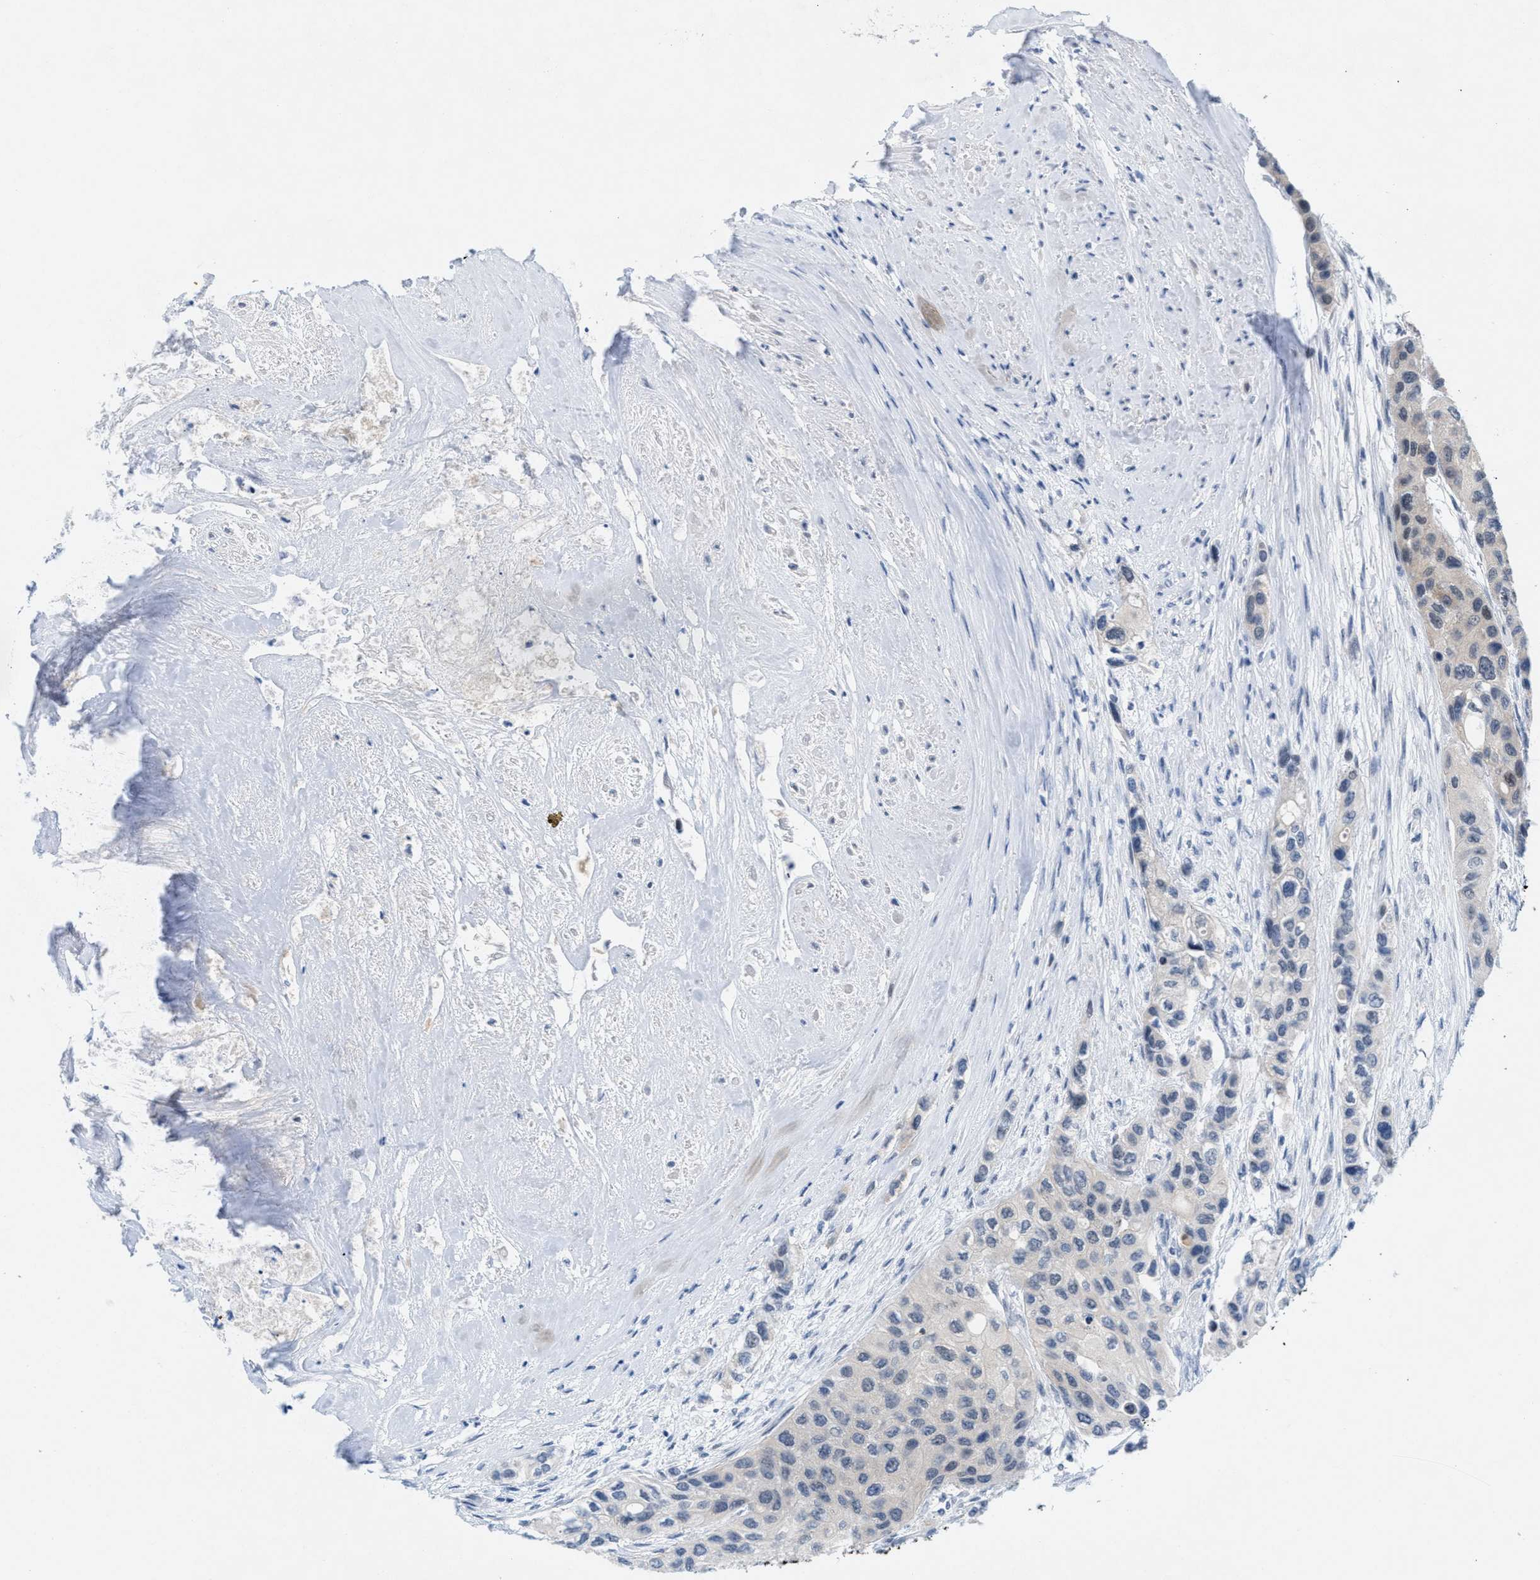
{"staining": {"intensity": "weak", "quantity": "<25%", "location": "nuclear"}, "tissue": "urothelial cancer", "cell_type": "Tumor cells", "image_type": "cancer", "snomed": [{"axis": "morphology", "description": "Urothelial carcinoma, High grade"}, {"axis": "topography", "description": "Urinary bladder"}], "caption": "Protein analysis of urothelial carcinoma (high-grade) exhibits no significant staining in tumor cells.", "gene": "WIPI2", "patient": {"sex": "female", "age": 56}}